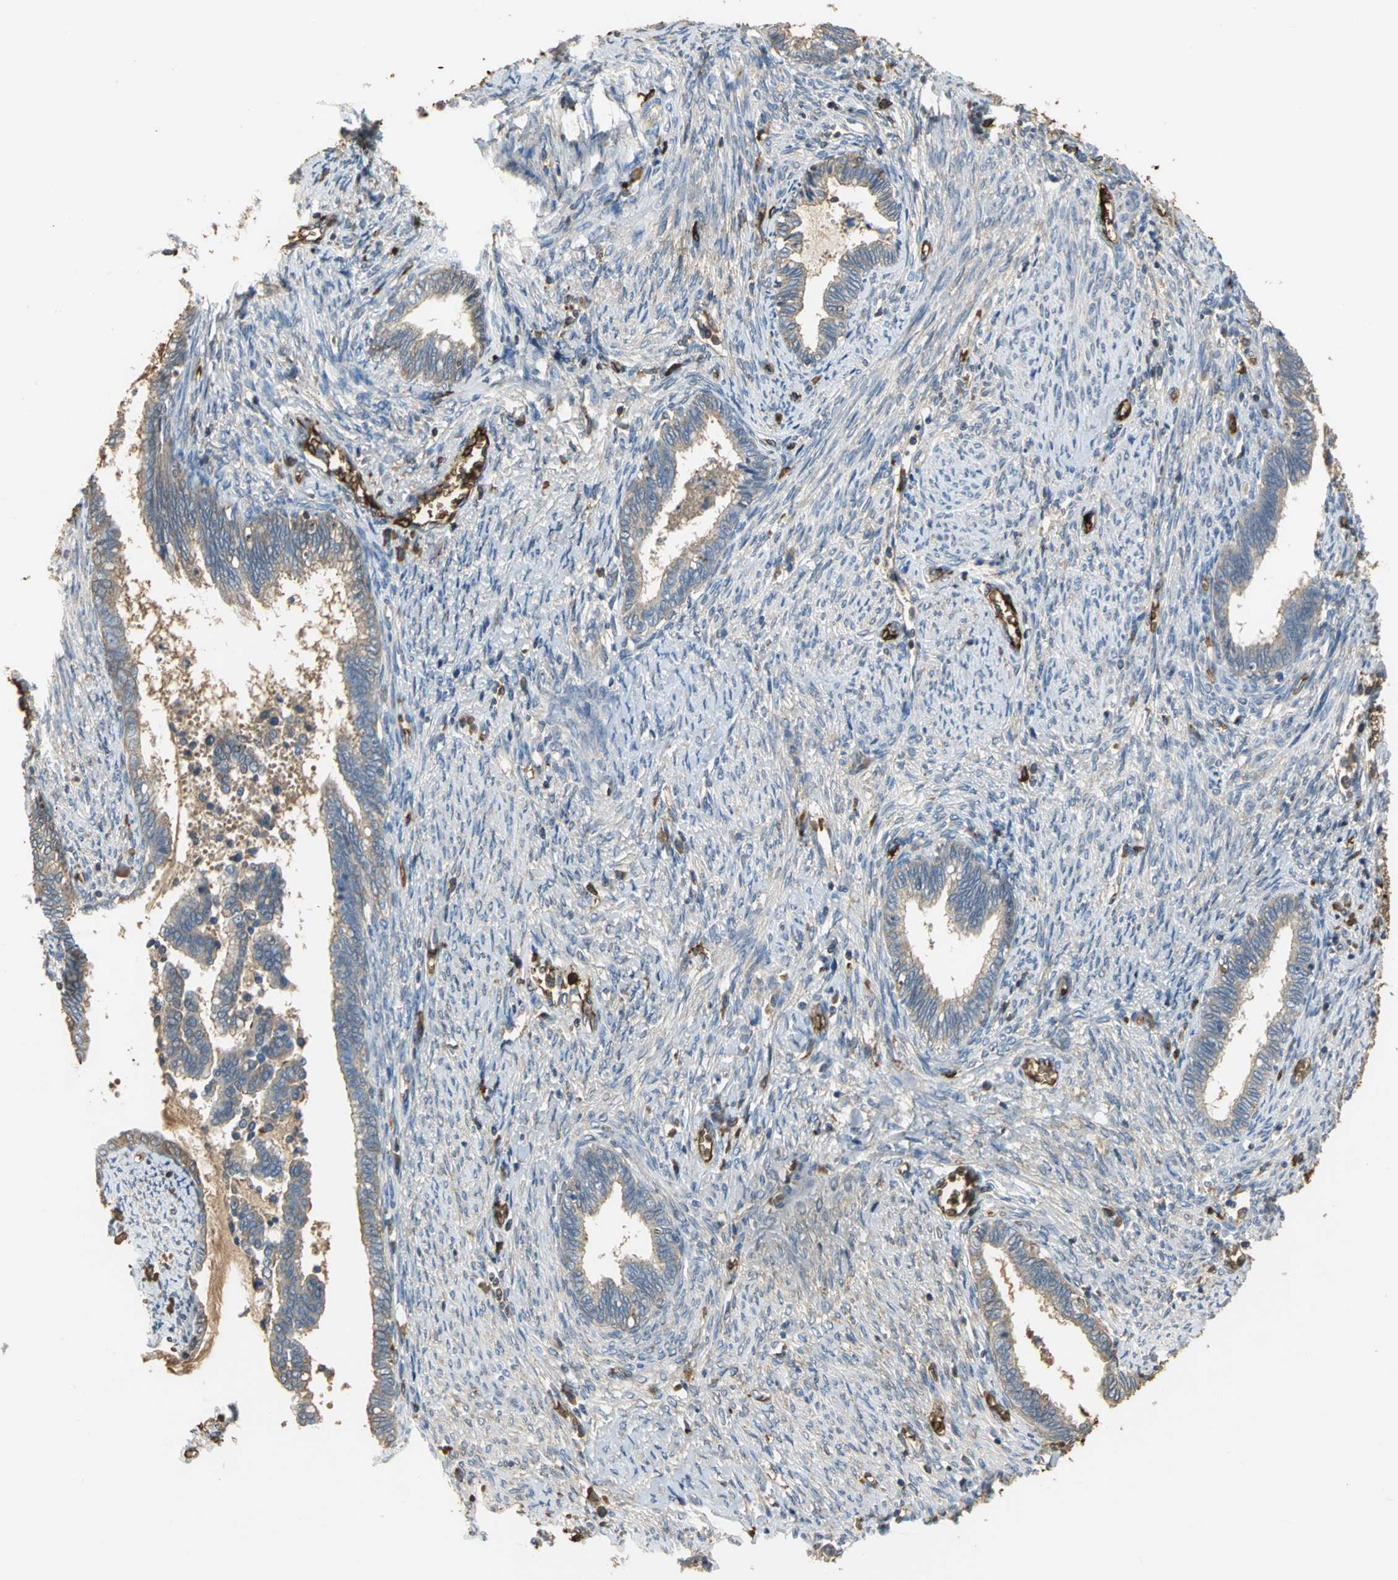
{"staining": {"intensity": "moderate", "quantity": ">75%", "location": "cytoplasmic/membranous"}, "tissue": "cervical cancer", "cell_type": "Tumor cells", "image_type": "cancer", "snomed": [{"axis": "morphology", "description": "Adenocarcinoma, NOS"}, {"axis": "topography", "description": "Cervix"}], "caption": "Tumor cells reveal moderate cytoplasmic/membranous expression in approximately >75% of cells in cervical cancer. The staining was performed using DAB (3,3'-diaminobenzidine), with brown indicating positive protein expression. Nuclei are stained blue with hematoxylin.", "gene": "TREM1", "patient": {"sex": "female", "age": 44}}